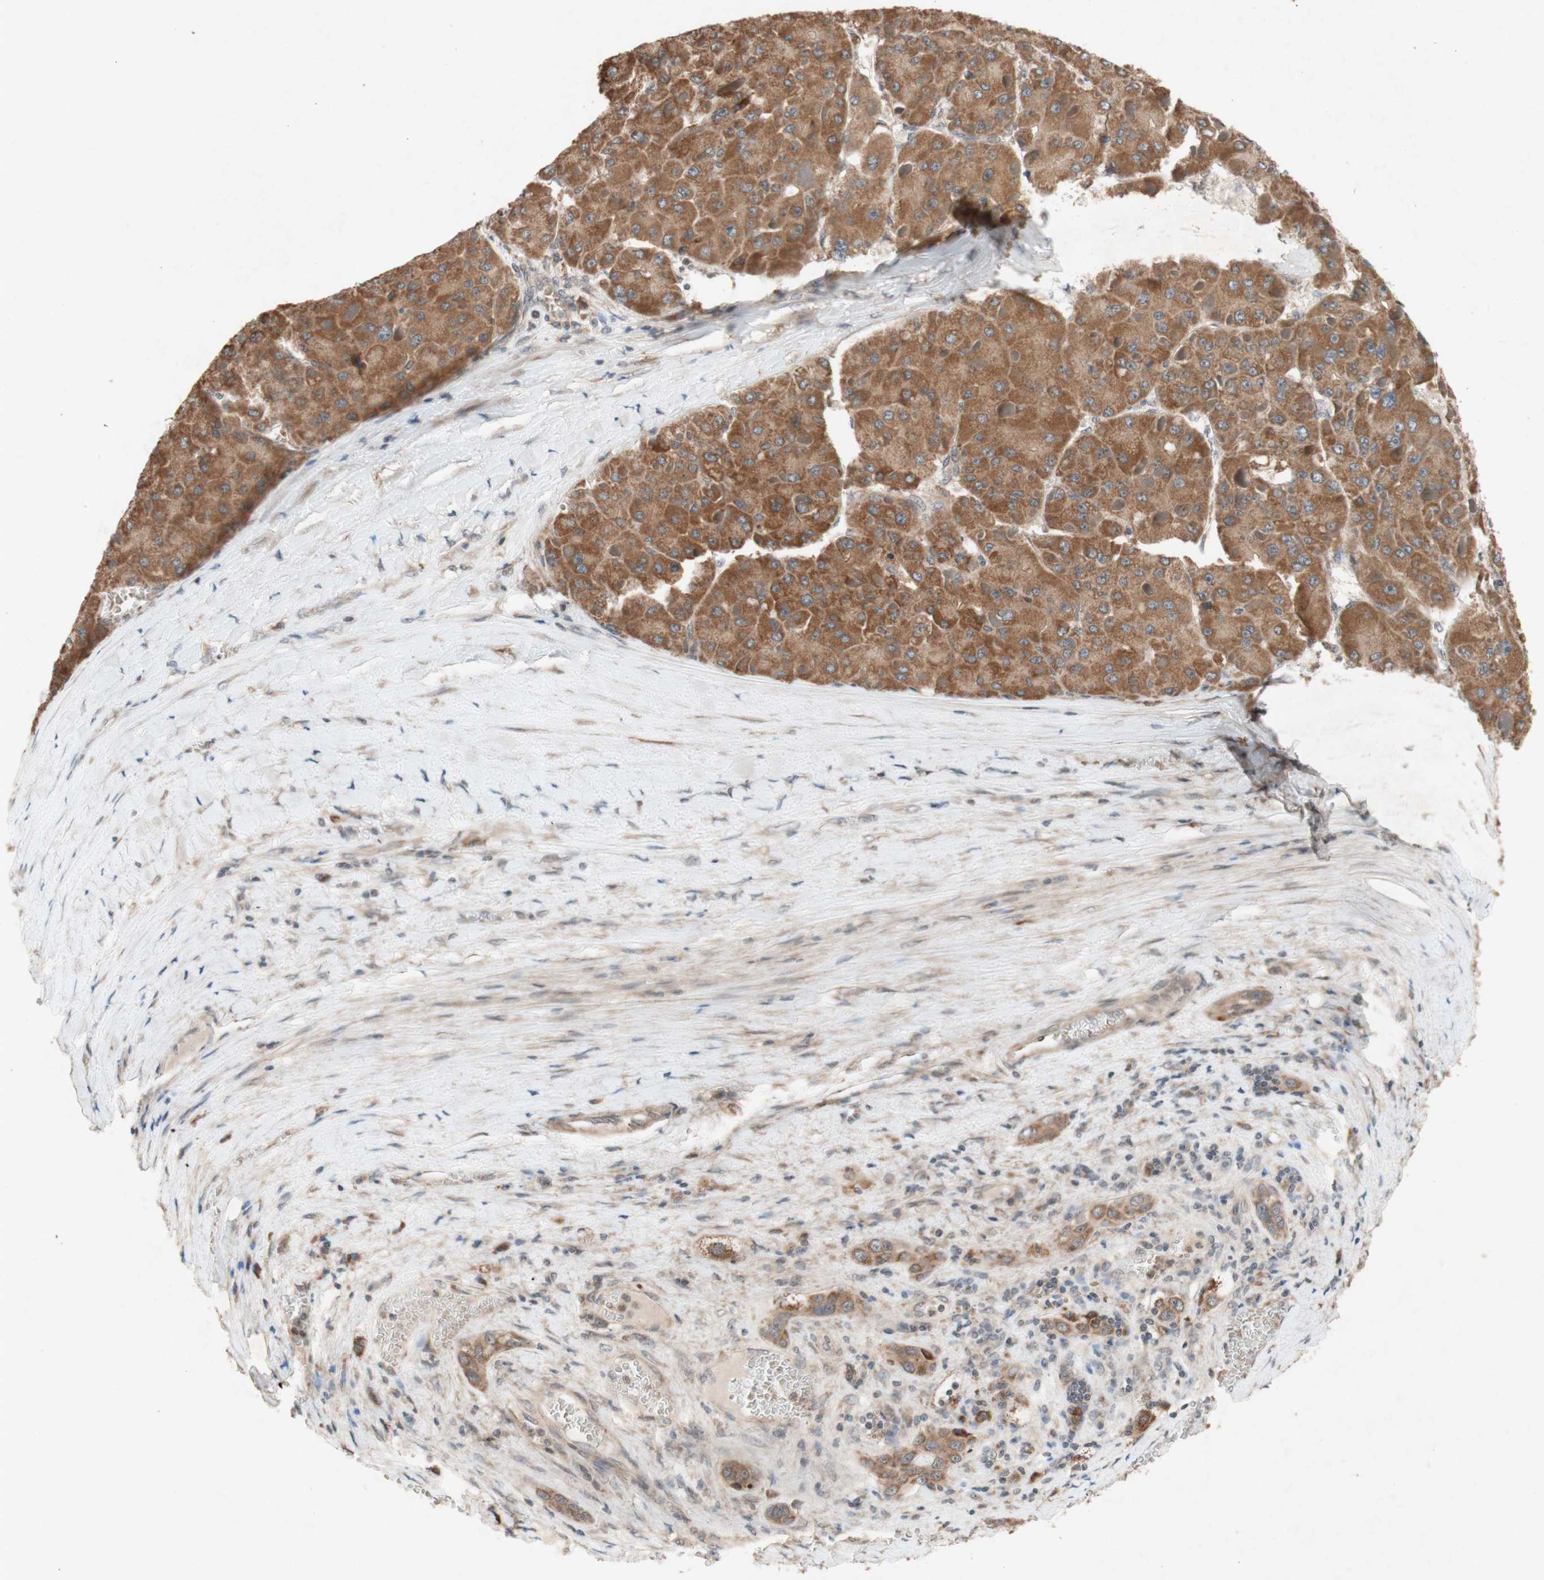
{"staining": {"intensity": "strong", "quantity": ">75%", "location": "cytoplasmic/membranous"}, "tissue": "liver cancer", "cell_type": "Tumor cells", "image_type": "cancer", "snomed": [{"axis": "morphology", "description": "Carcinoma, Hepatocellular, NOS"}, {"axis": "topography", "description": "Liver"}], "caption": "DAB (3,3'-diaminobenzidine) immunohistochemical staining of human liver hepatocellular carcinoma demonstrates strong cytoplasmic/membranous protein expression in about >75% of tumor cells.", "gene": "DDOST", "patient": {"sex": "female", "age": 73}}